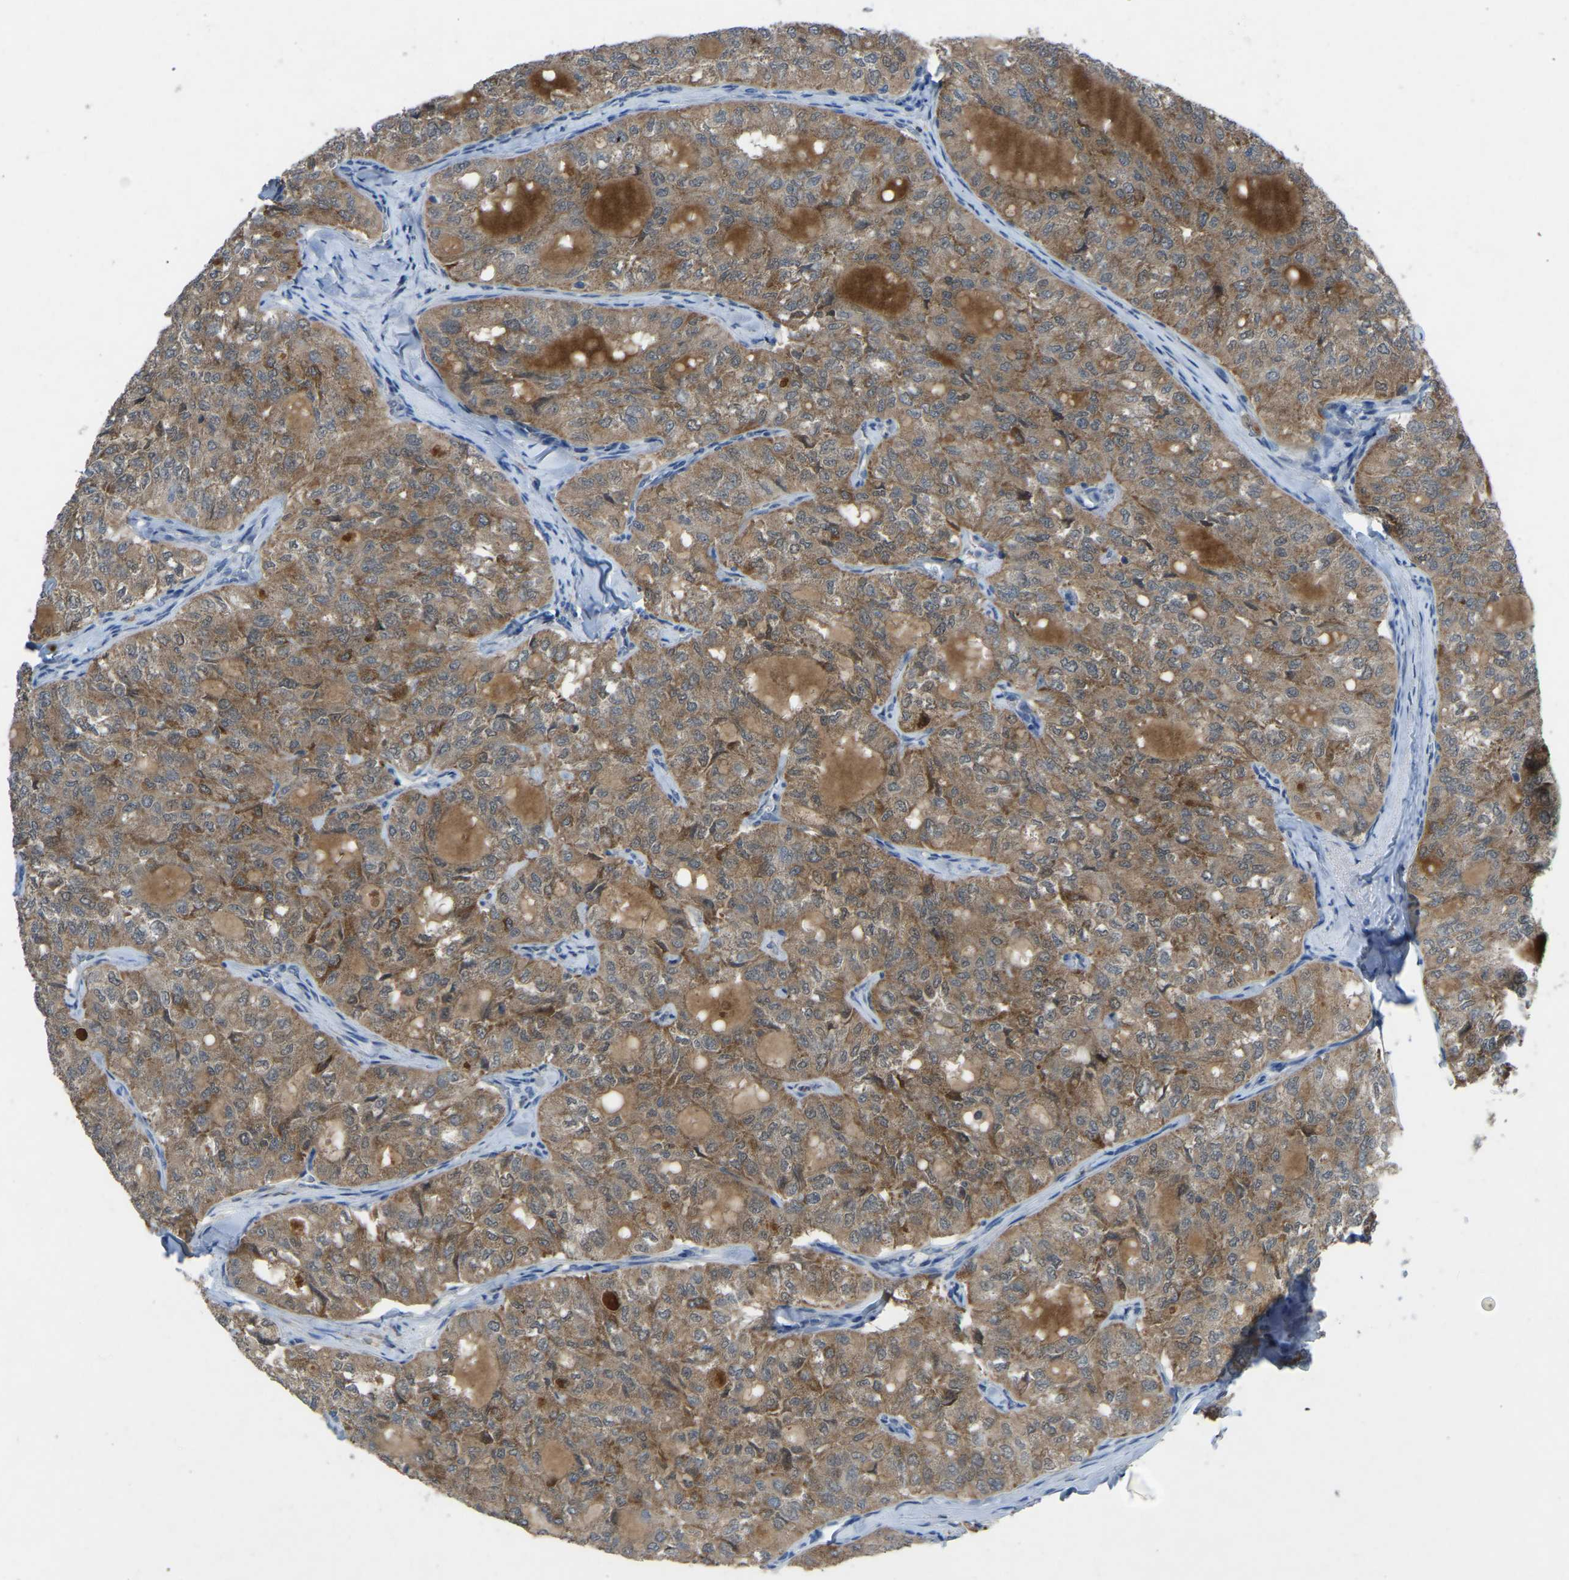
{"staining": {"intensity": "moderate", "quantity": ">75%", "location": "cytoplasmic/membranous"}, "tissue": "thyroid cancer", "cell_type": "Tumor cells", "image_type": "cancer", "snomed": [{"axis": "morphology", "description": "Follicular adenoma carcinoma, NOS"}, {"axis": "topography", "description": "Thyroid gland"}], "caption": "Thyroid cancer stained with DAB (3,3'-diaminobenzidine) immunohistochemistry displays medium levels of moderate cytoplasmic/membranous positivity in about >75% of tumor cells. Ihc stains the protein of interest in brown and the nuclei are stained blue.", "gene": "FHIT", "patient": {"sex": "male", "age": 75}}